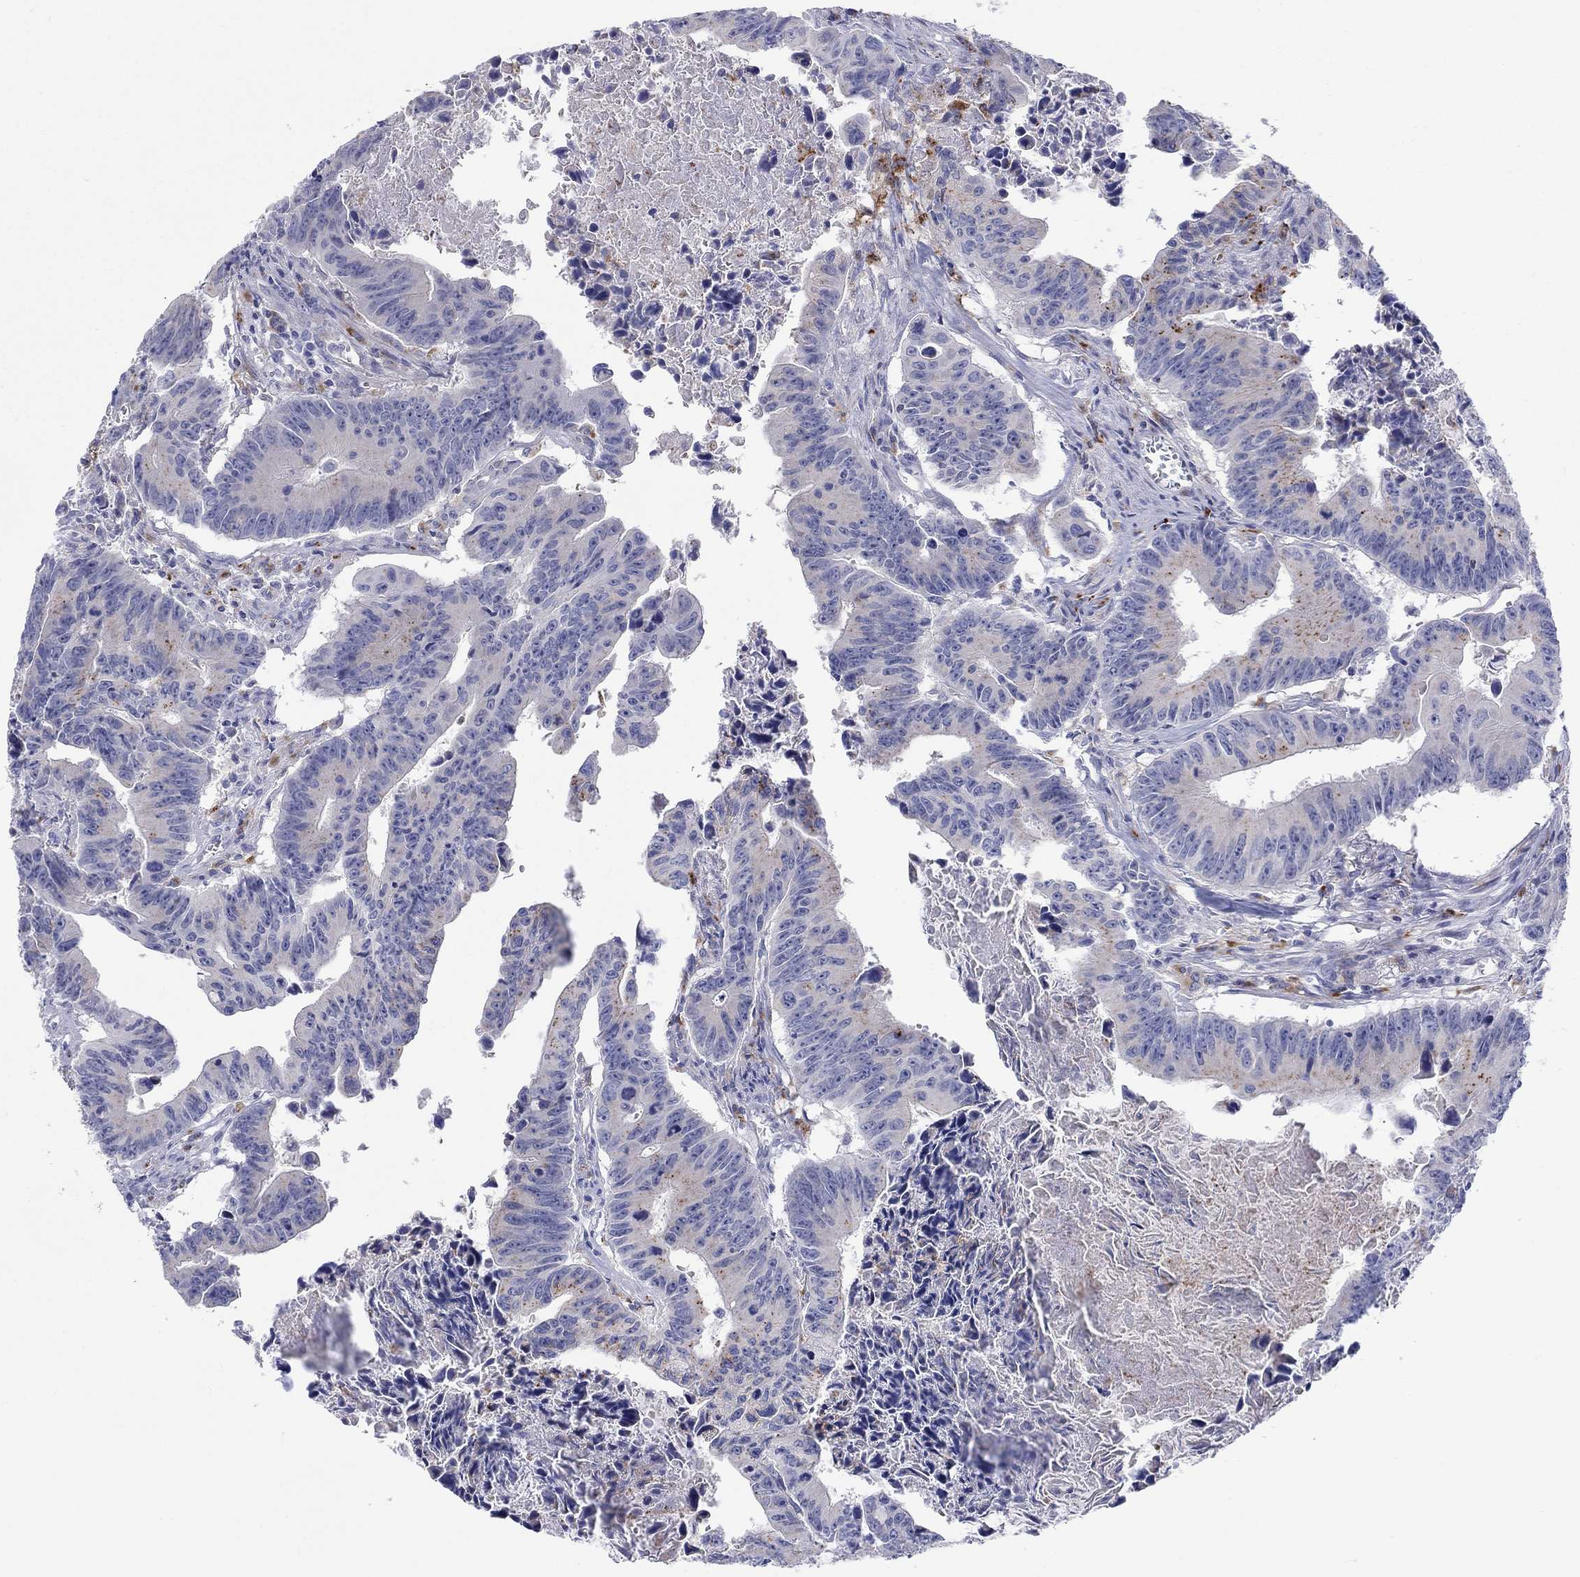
{"staining": {"intensity": "moderate", "quantity": "<25%", "location": "cytoplasmic/membranous"}, "tissue": "colorectal cancer", "cell_type": "Tumor cells", "image_type": "cancer", "snomed": [{"axis": "morphology", "description": "Adenocarcinoma, NOS"}, {"axis": "topography", "description": "Colon"}], "caption": "Protein staining of colorectal cancer tissue exhibits moderate cytoplasmic/membranous staining in about <25% of tumor cells. The staining was performed using DAB to visualize the protein expression in brown, while the nuclei were stained in blue with hematoxylin (Magnification: 20x).", "gene": "BCO2", "patient": {"sex": "female", "age": 87}}